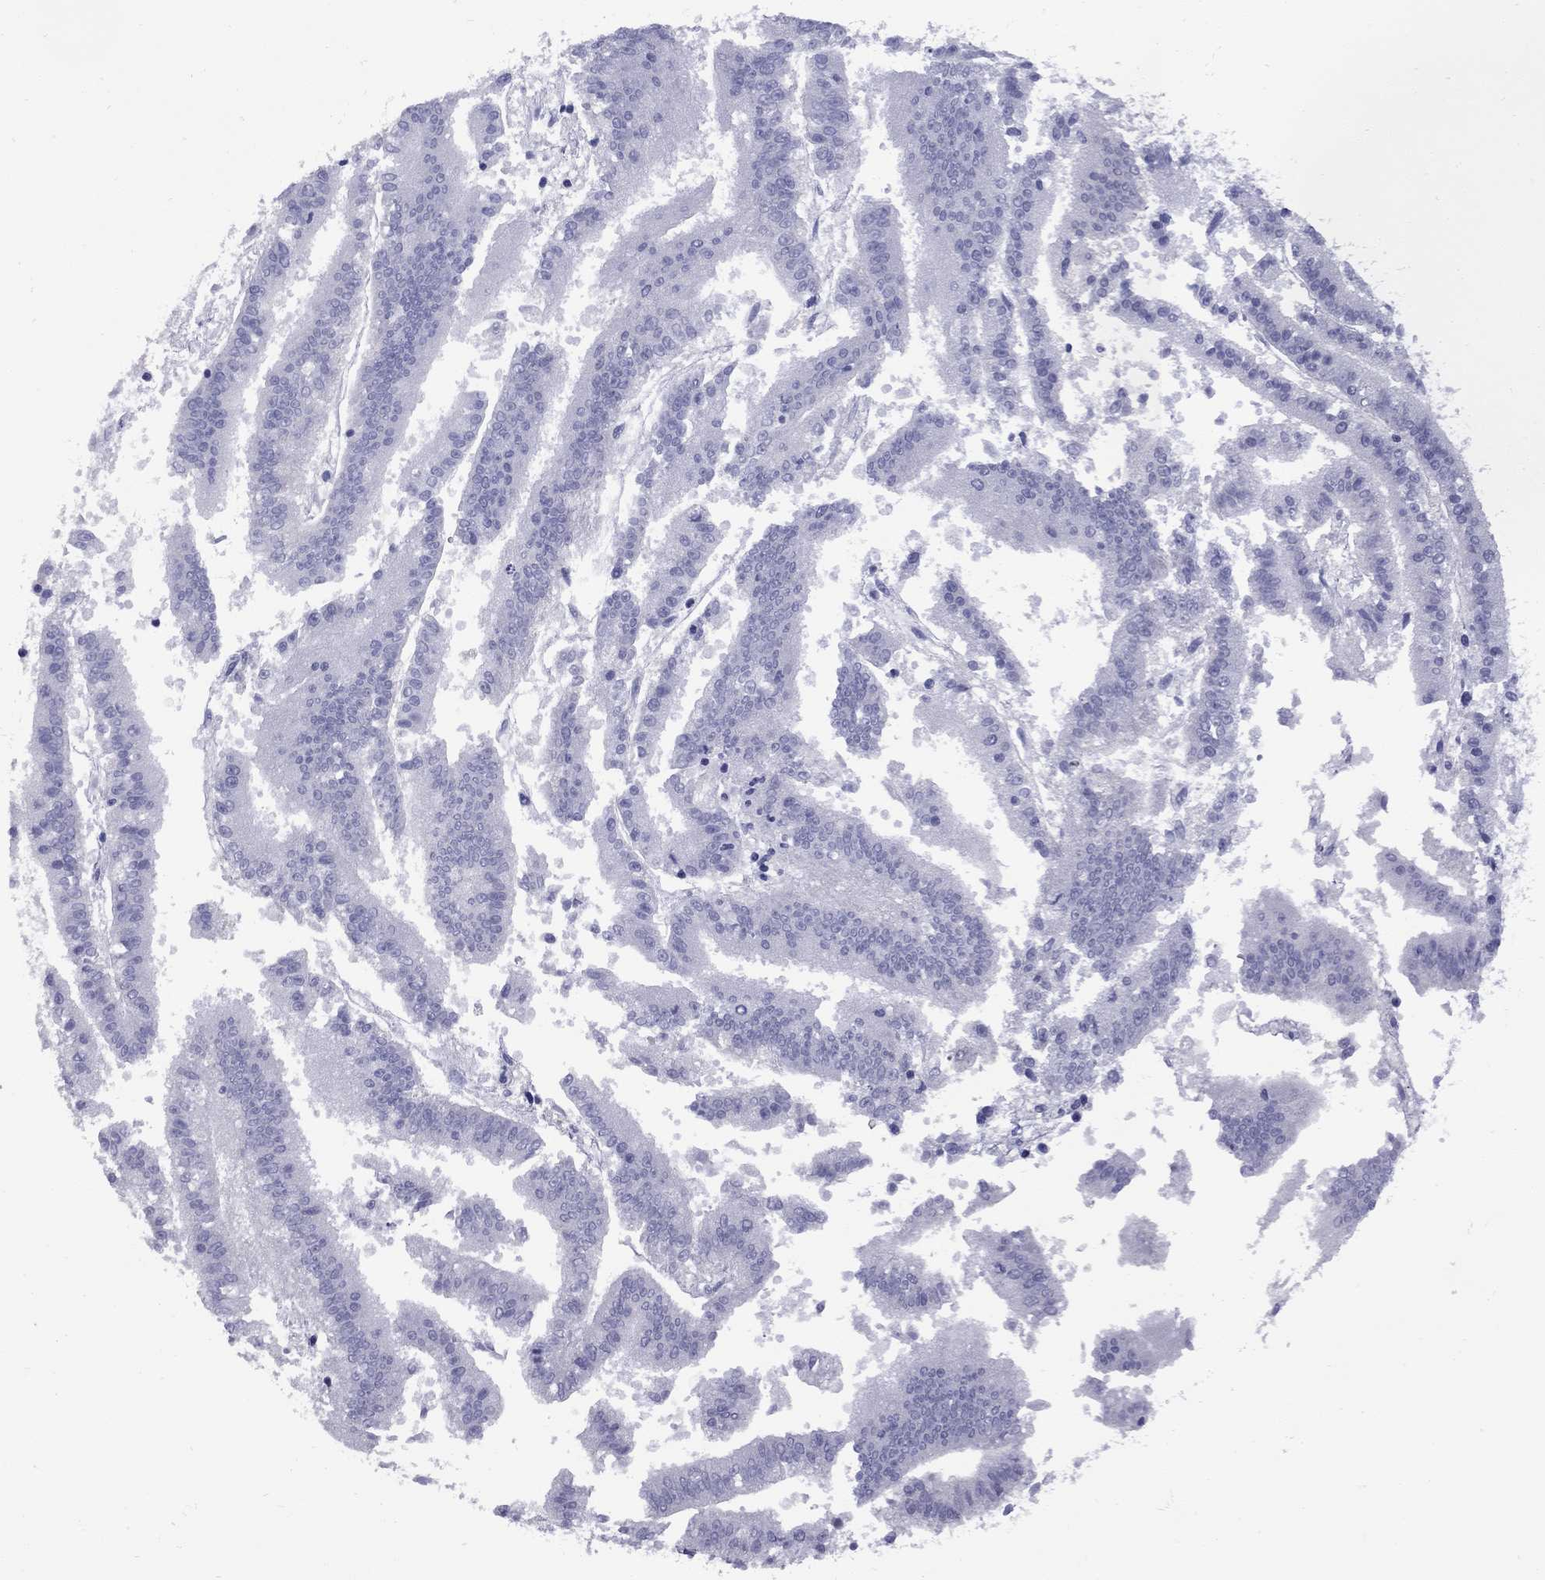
{"staining": {"intensity": "negative", "quantity": "none", "location": "none"}, "tissue": "endometrial cancer", "cell_type": "Tumor cells", "image_type": "cancer", "snomed": [{"axis": "morphology", "description": "Adenocarcinoma, NOS"}, {"axis": "topography", "description": "Endometrium"}], "caption": "Adenocarcinoma (endometrial) was stained to show a protein in brown. There is no significant positivity in tumor cells.", "gene": "EPPIN", "patient": {"sex": "female", "age": 66}}